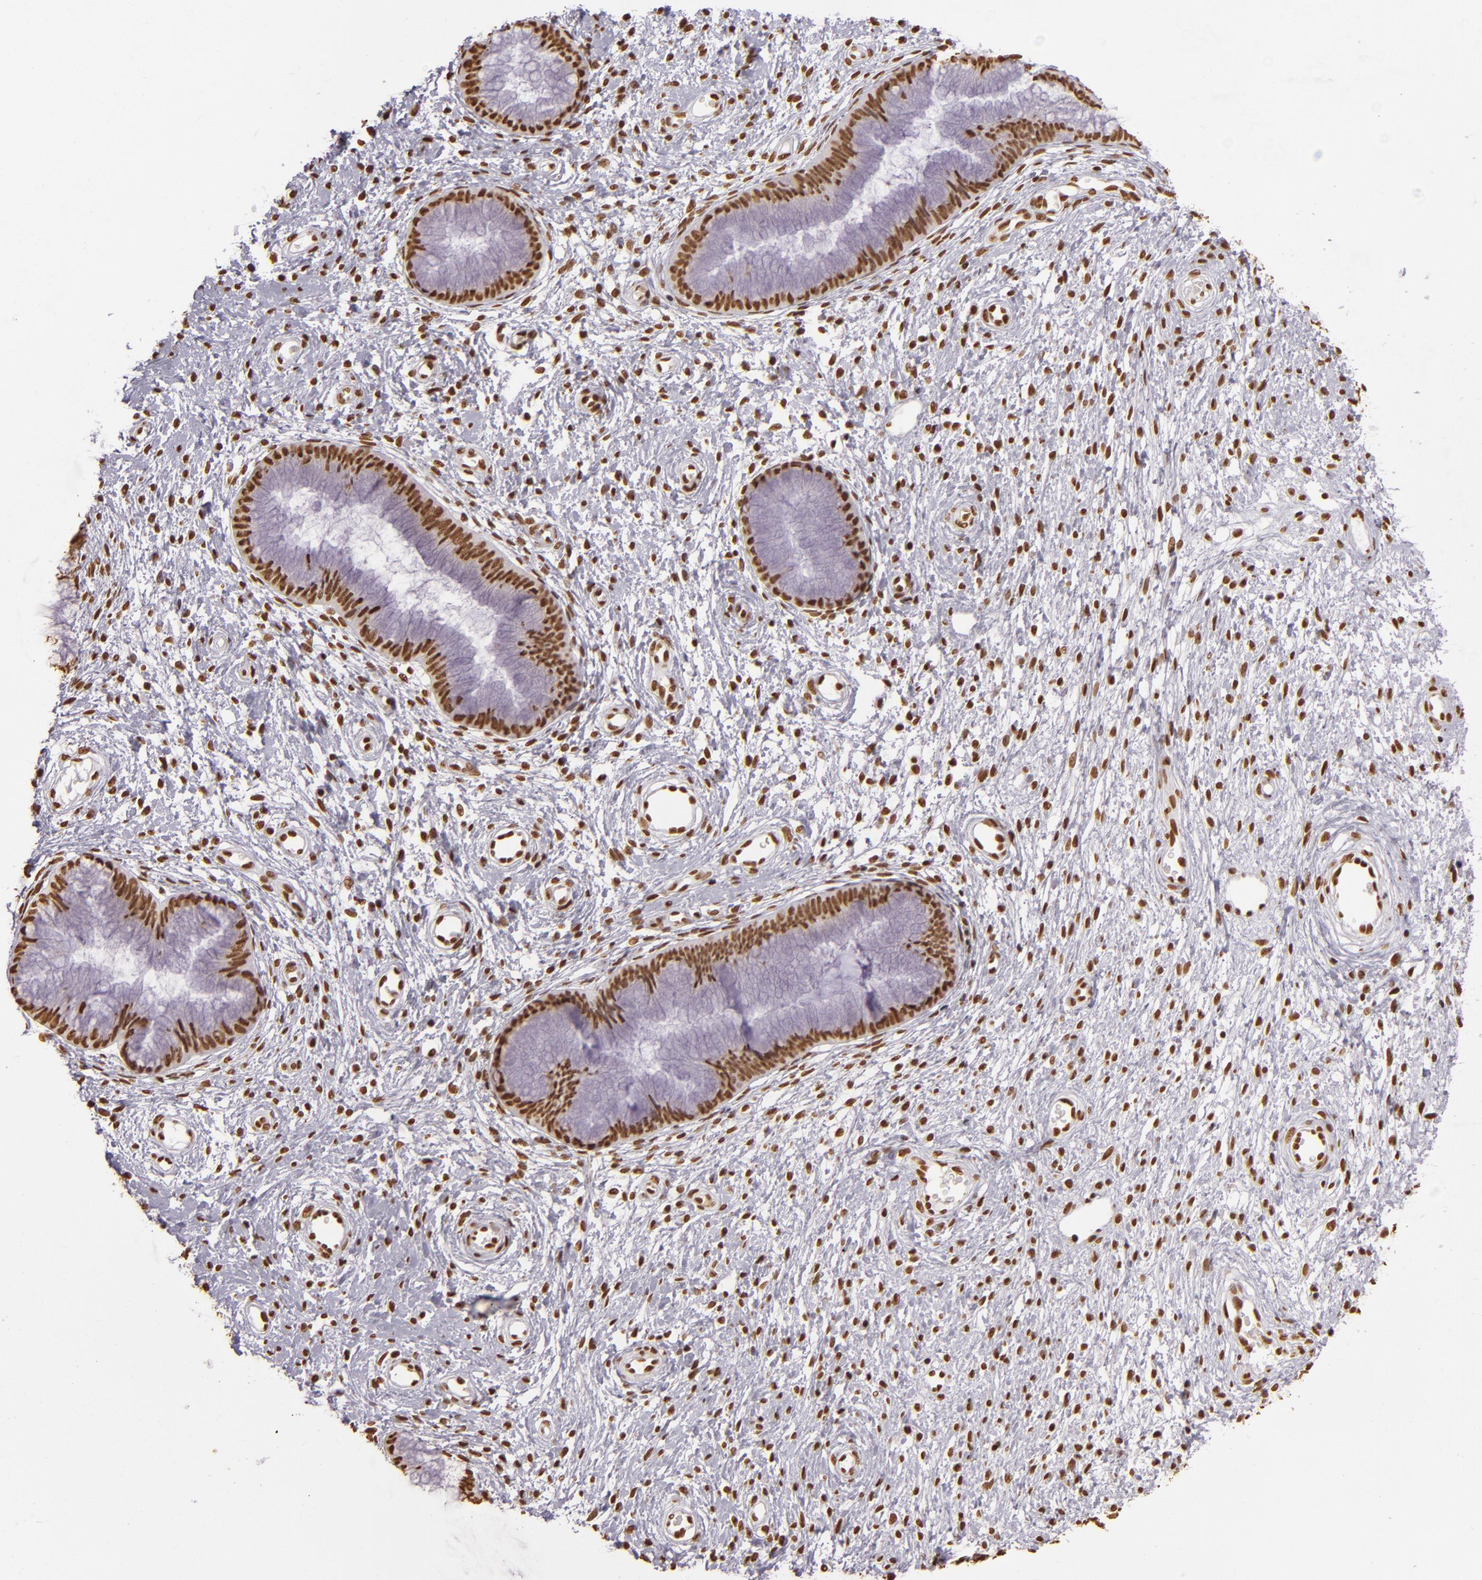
{"staining": {"intensity": "moderate", "quantity": ">75%", "location": "nuclear"}, "tissue": "cervix", "cell_type": "Glandular cells", "image_type": "normal", "snomed": [{"axis": "morphology", "description": "Normal tissue, NOS"}, {"axis": "topography", "description": "Cervix"}], "caption": "Moderate nuclear protein expression is appreciated in about >75% of glandular cells in cervix. (brown staining indicates protein expression, while blue staining denotes nuclei).", "gene": "PAPOLA", "patient": {"sex": "female", "age": 55}}